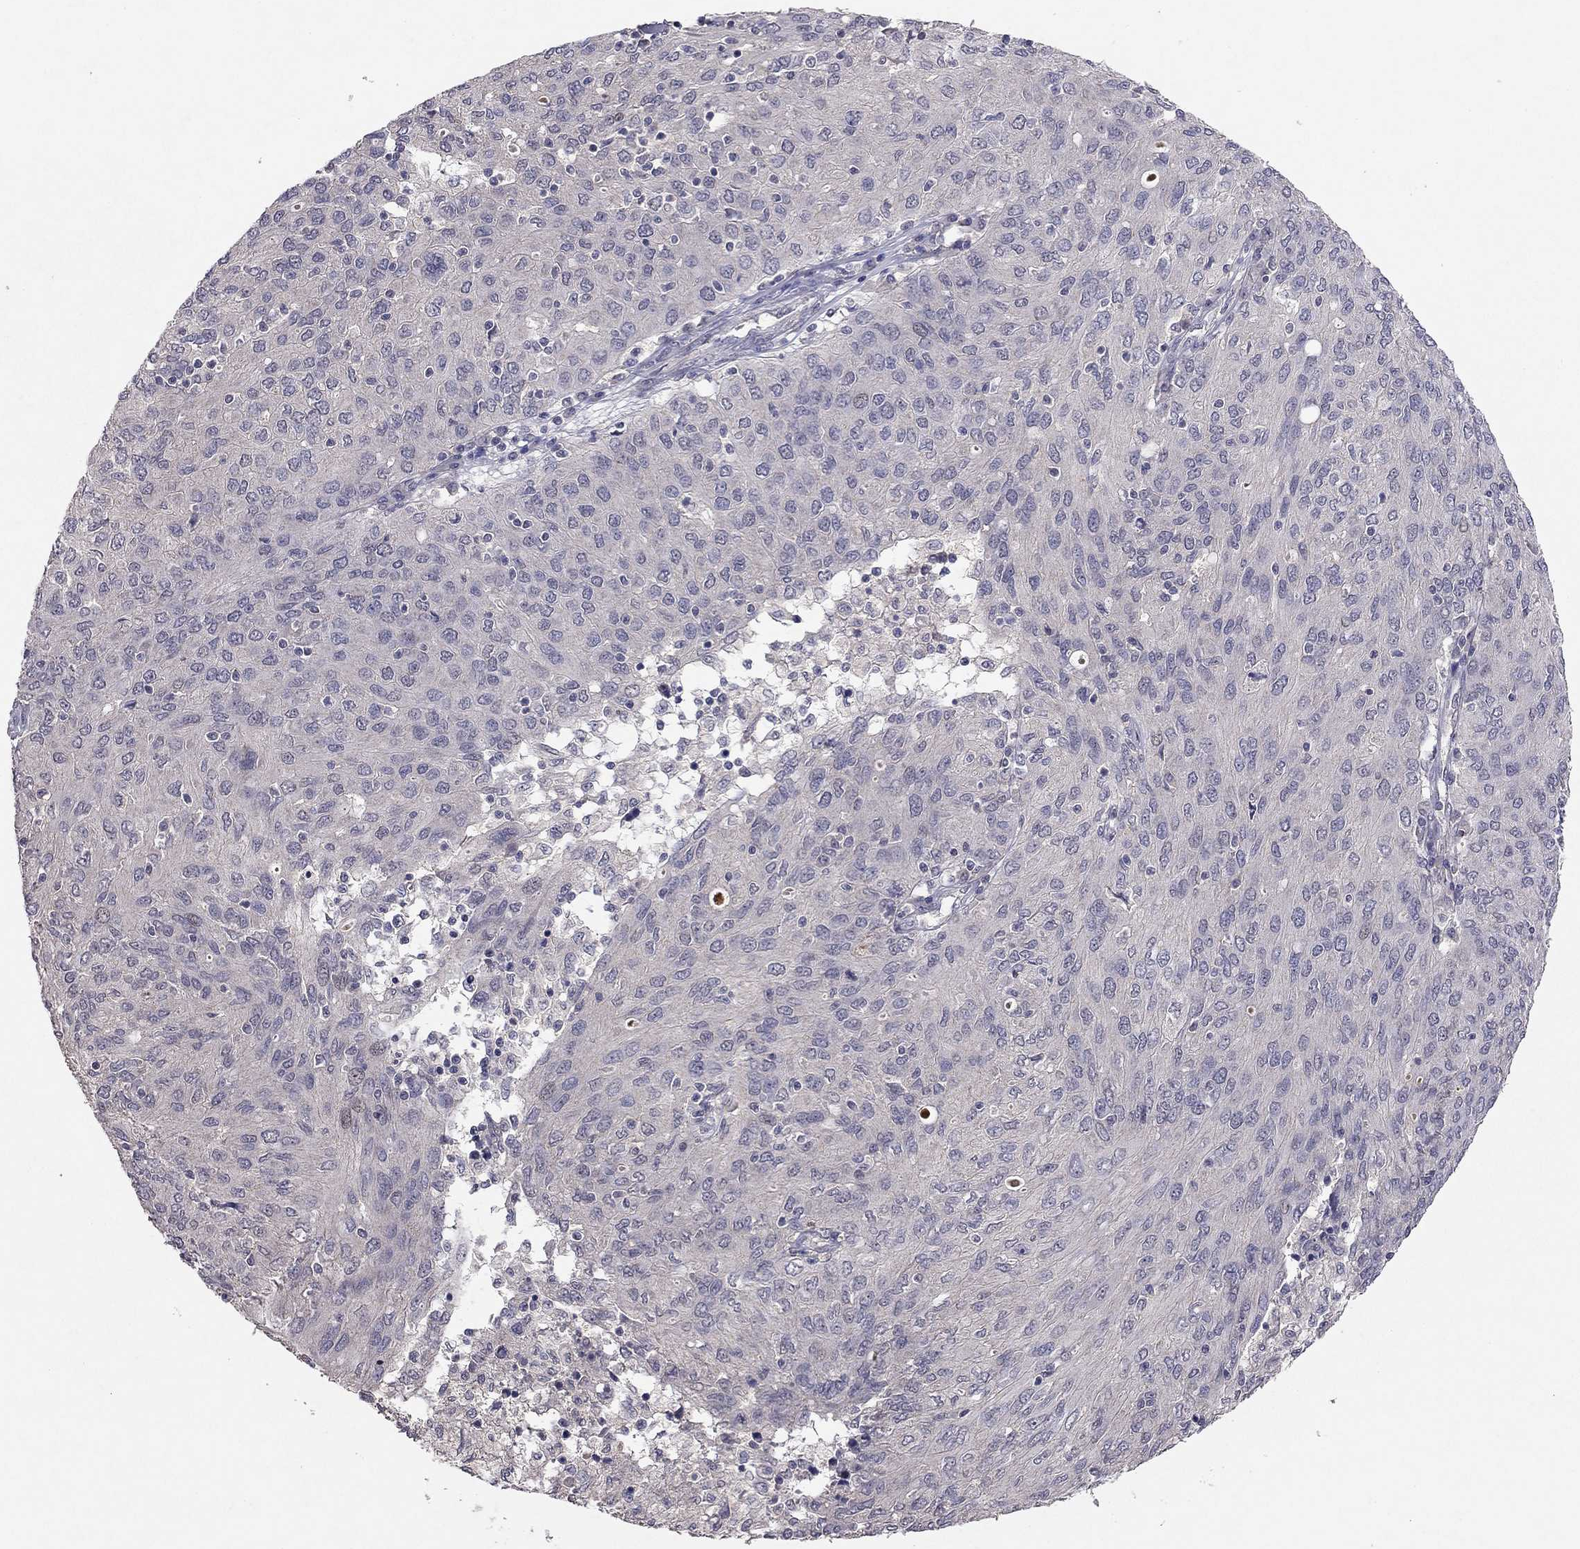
{"staining": {"intensity": "negative", "quantity": "none", "location": "none"}, "tissue": "ovarian cancer", "cell_type": "Tumor cells", "image_type": "cancer", "snomed": [{"axis": "morphology", "description": "Carcinoma, endometroid"}, {"axis": "topography", "description": "Ovary"}], "caption": "There is no significant positivity in tumor cells of endometroid carcinoma (ovarian). (DAB (3,3'-diaminobenzidine) immunohistochemistry (IHC) visualized using brightfield microscopy, high magnification).", "gene": "ESR2", "patient": {"sex": "female", "age": 50}}